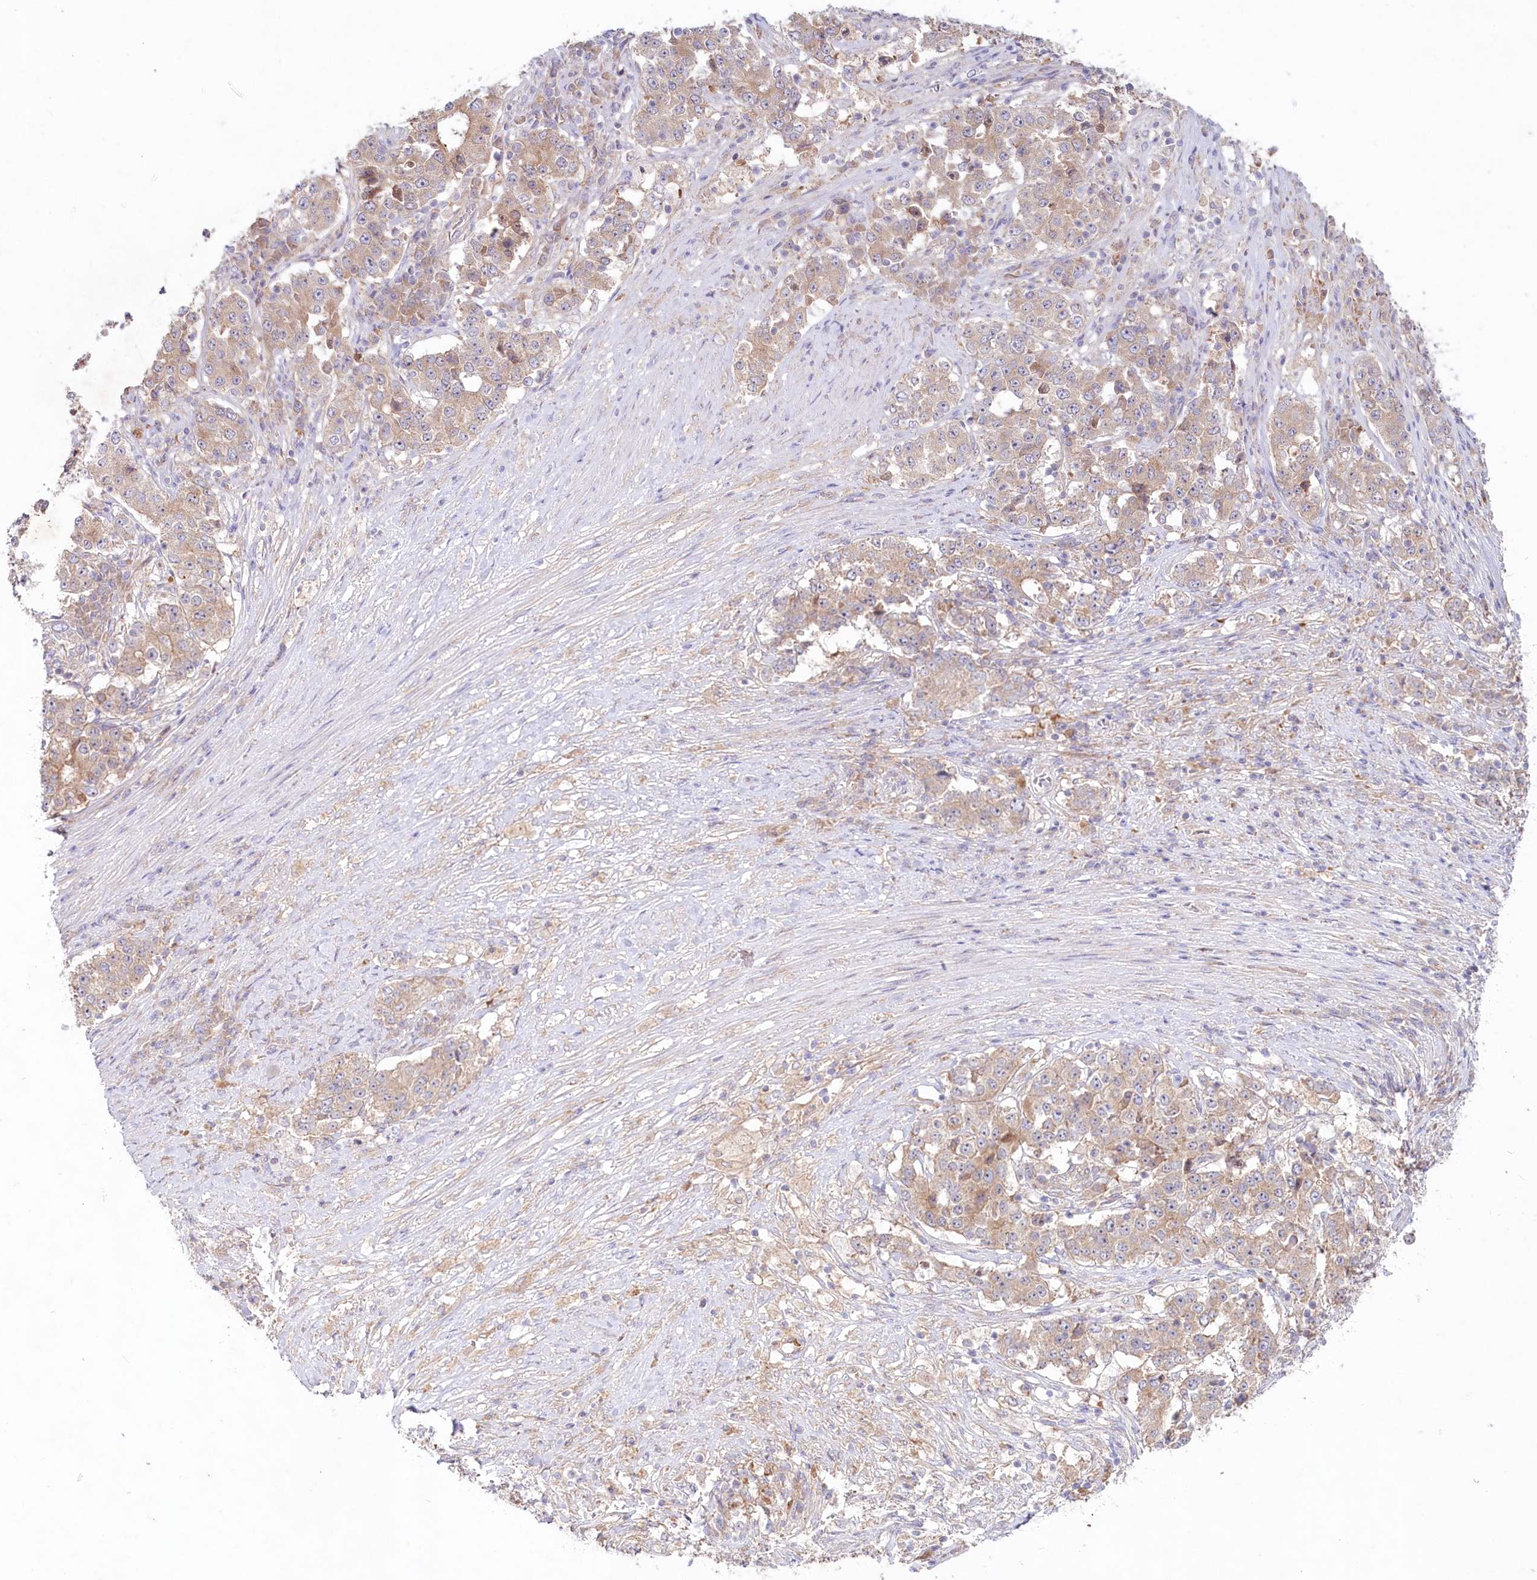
{"staining": {"intensity": "weak", "quantity": ">75%", "location": "cytoplasmic/membranous"}, "tissue": "stomach cancer", "cell_type": "Tumor cells", "image_type": "cancer", "snomed": [{"axis": "morphology", "description": "Adenocarcinoma, NOS"}, {"axis": "topography", "description": "Stomach"}], "caption": "Immunohistochemical staining of stomach cancer (adenocarcinoma) demonstrates low levels of weak cytoplasmic/membranous protein positivity in about >75% of tumor cells. (DAB = brown stain, brightfield microscopy at high magnification).", "gene": "TNIP1", "patient": {"sex": "male", "age": 59}}